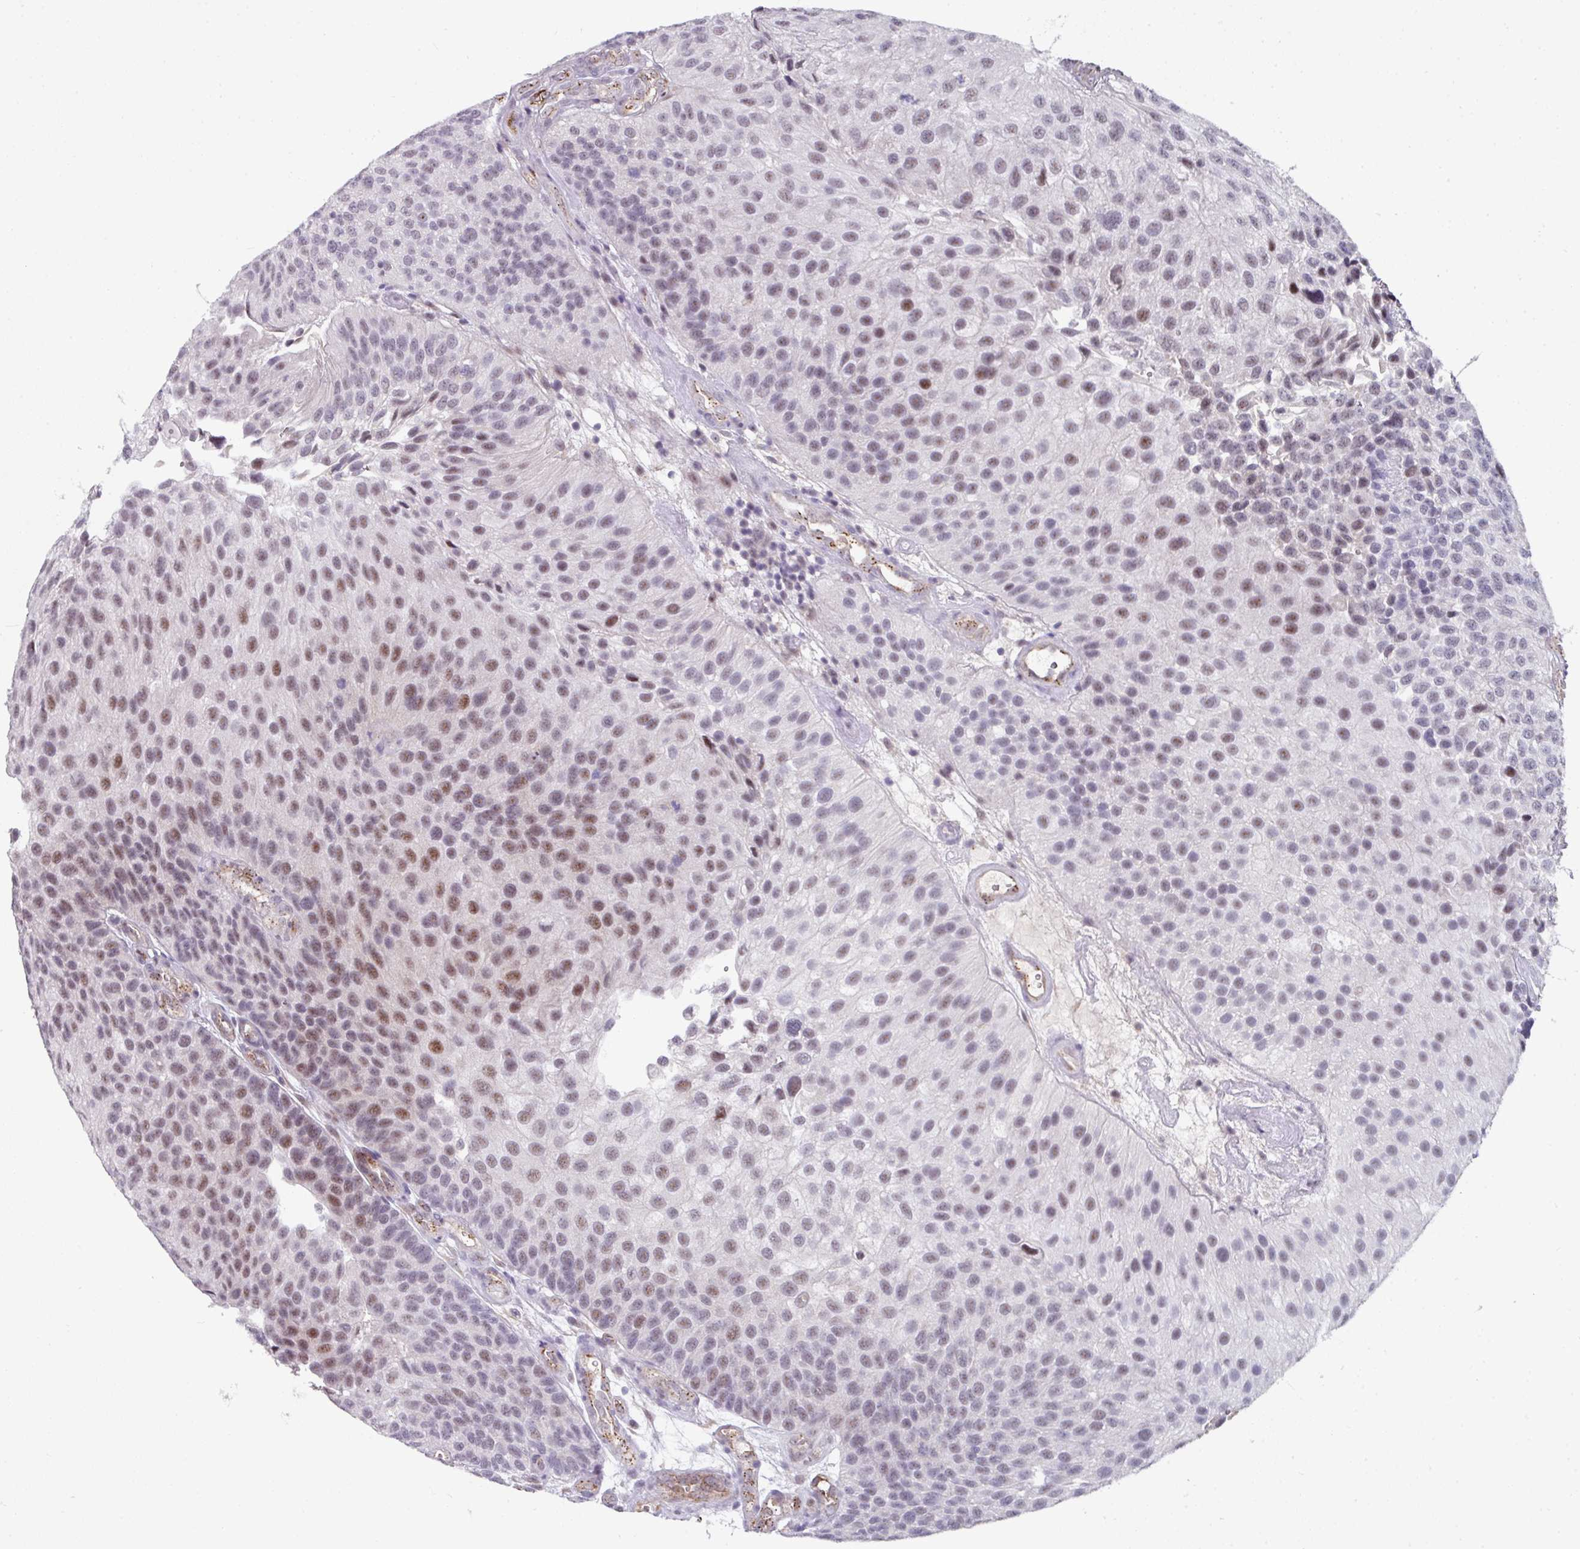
{"staining": {"intensity": "moderate", "quantity": "25%-75%", "location": "nuclear"}, "tissue": "urothelial cancer", "cell_type": "Tumor cells", "image_type": "cancer", "snomed": [{"axis": "morphology", "description": "Urothelial carcinoma, NOS"}, {"axis": "topography", "description": "Urinary bladder"}], "caption": "Transitional cell carcinoma stained for a protein (brown) exhibits moderate nuclear positive staining in approximately 25%-75% of tumor cells.", "gene": "SIDT2", "patient": {"sex": "male", "age": 87}}